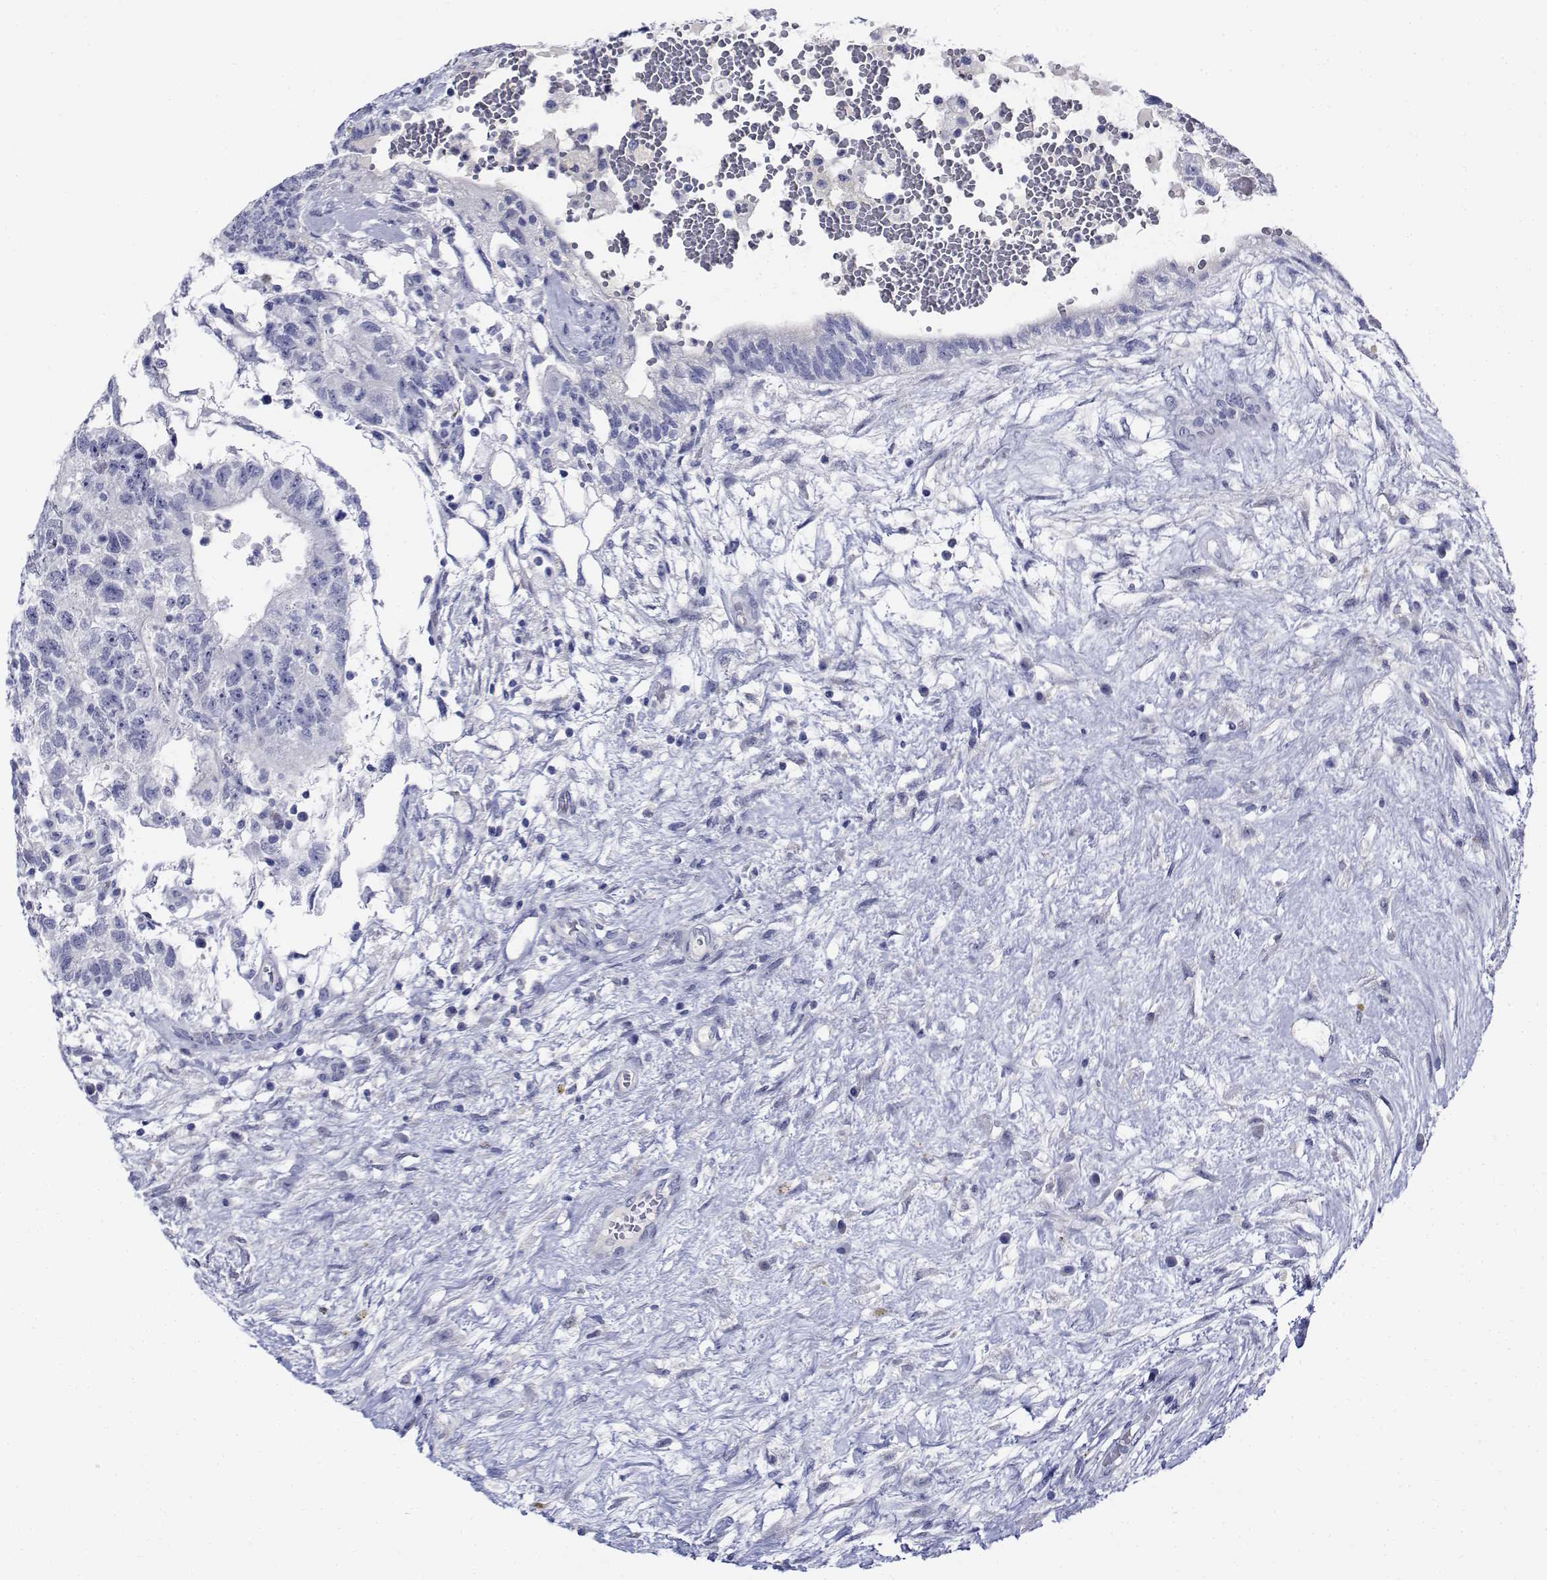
{"staining": {"intensity": "negative", "quantity": "none", "location": "none"}, "tissue": "testis cancer", "cell_type": "Tumor cells", "image_type": "cancer", "snomed": [{"axis": "morphology", "description": "Normal tissue, NOS"}, {"axis": "morphology", "description": "Carcinoma, Embryonal, NOS"}, {"axis": "topography", "description": "Testis"}], "caption": "The histopathology image exhibits no significant expression in tumor cells of testis cancer (embryonal carcinoma). The staining was performed using DAB (3,3'-diaminobenzidine) to visualize the protein expression in brown, while the nuclei were stained in blue with hematoxylin (Magnification: 20x).", "gene": "PLXNA4", "patient": {"sex": "male", "age": 32}}